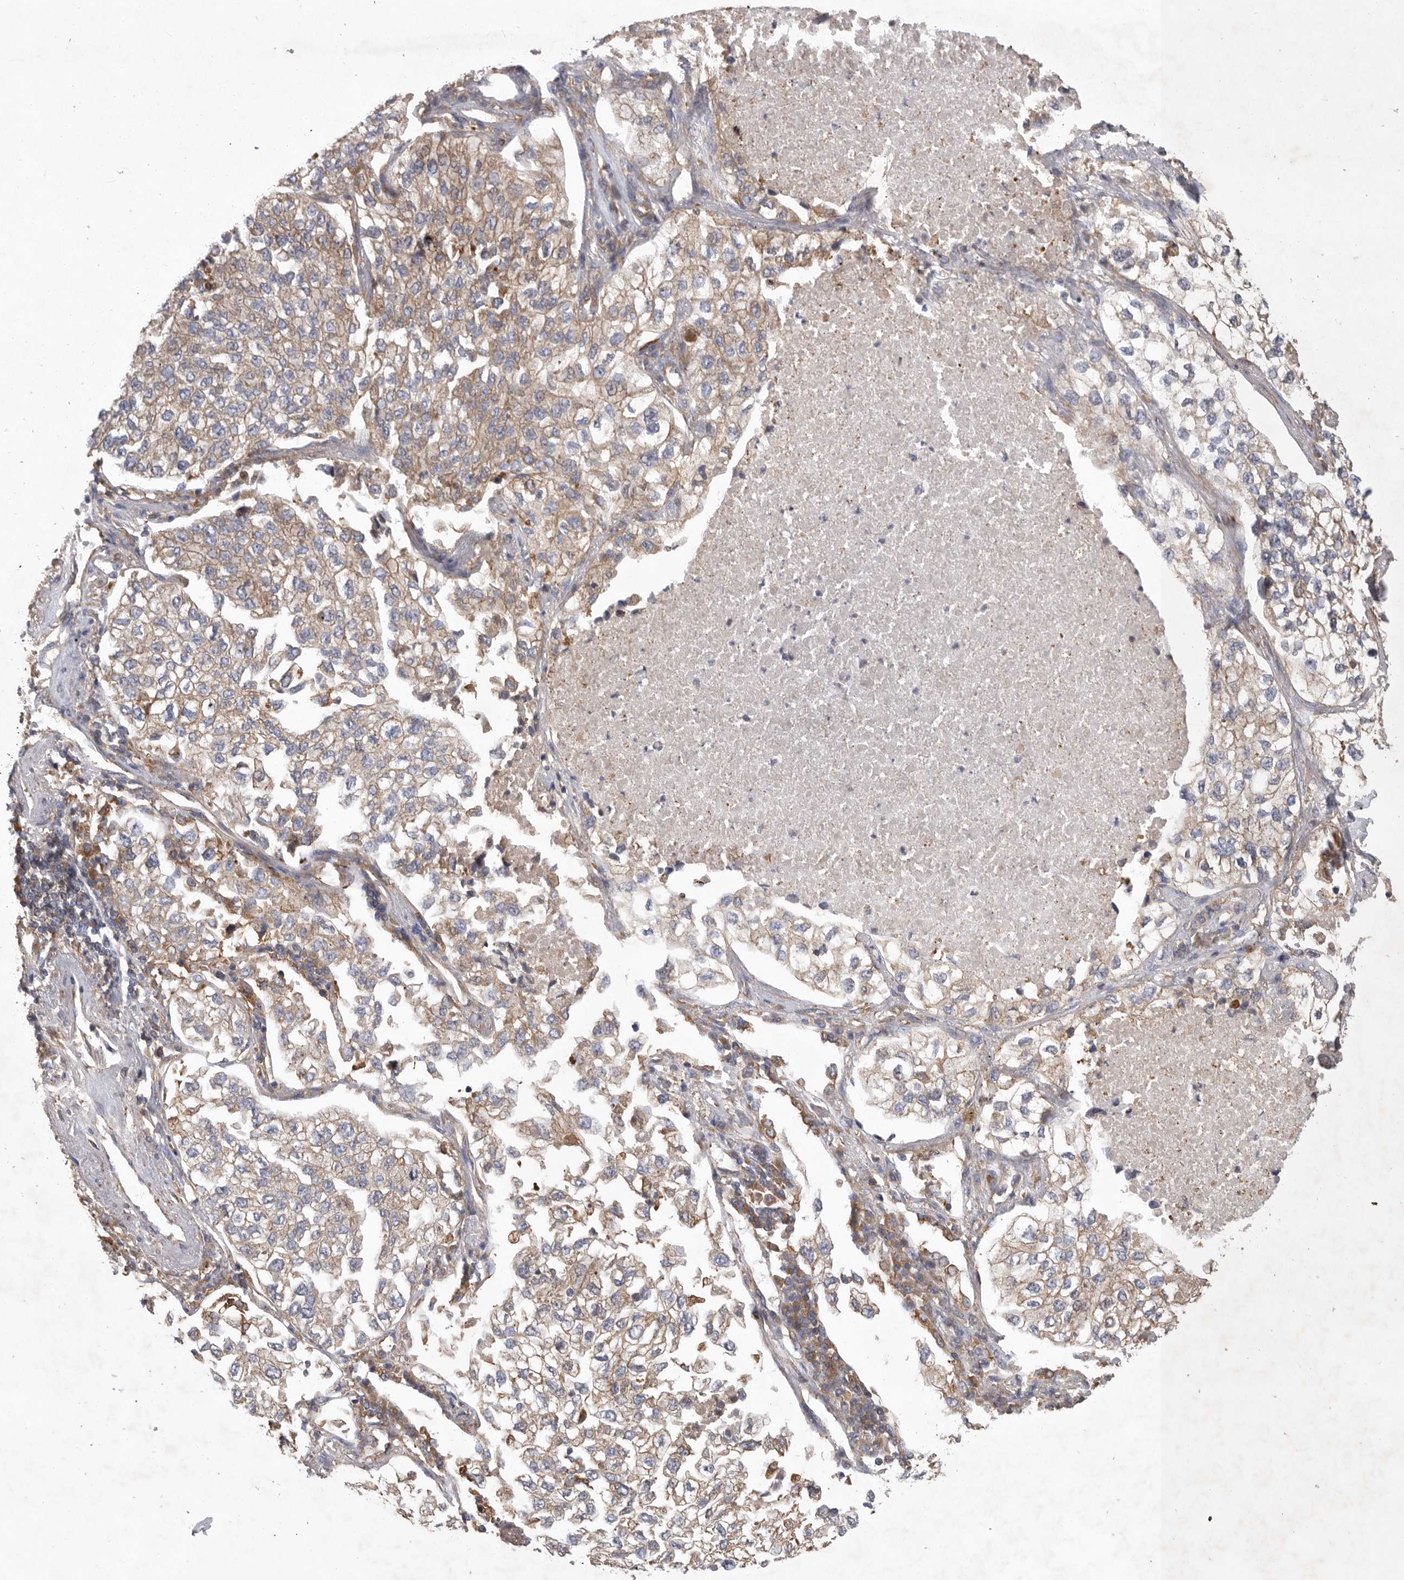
{"staining": {"intensity": "weak", "quantity": "25%-75%", "location": "cytoplasmic/membranous"}, "tissue": "lung cancer", "cell_type": "Tumor cells", "image_type": "cancer", "snomed": [{"axis": "morphology", "description": "Adenocarcinoma, NOS"}, {"axis": "topography", "description": "Lung"}], "caption": "Weak cytoplasmic/membranous protein staining is appreciated in approximately 25%-75% of tumor cells in lung cancer (adenocarcinoma). (IHC, brightfield microscopy, high magnification).", "gene": "C1orf109", "patient": {"sex": "male", "age": 63}}